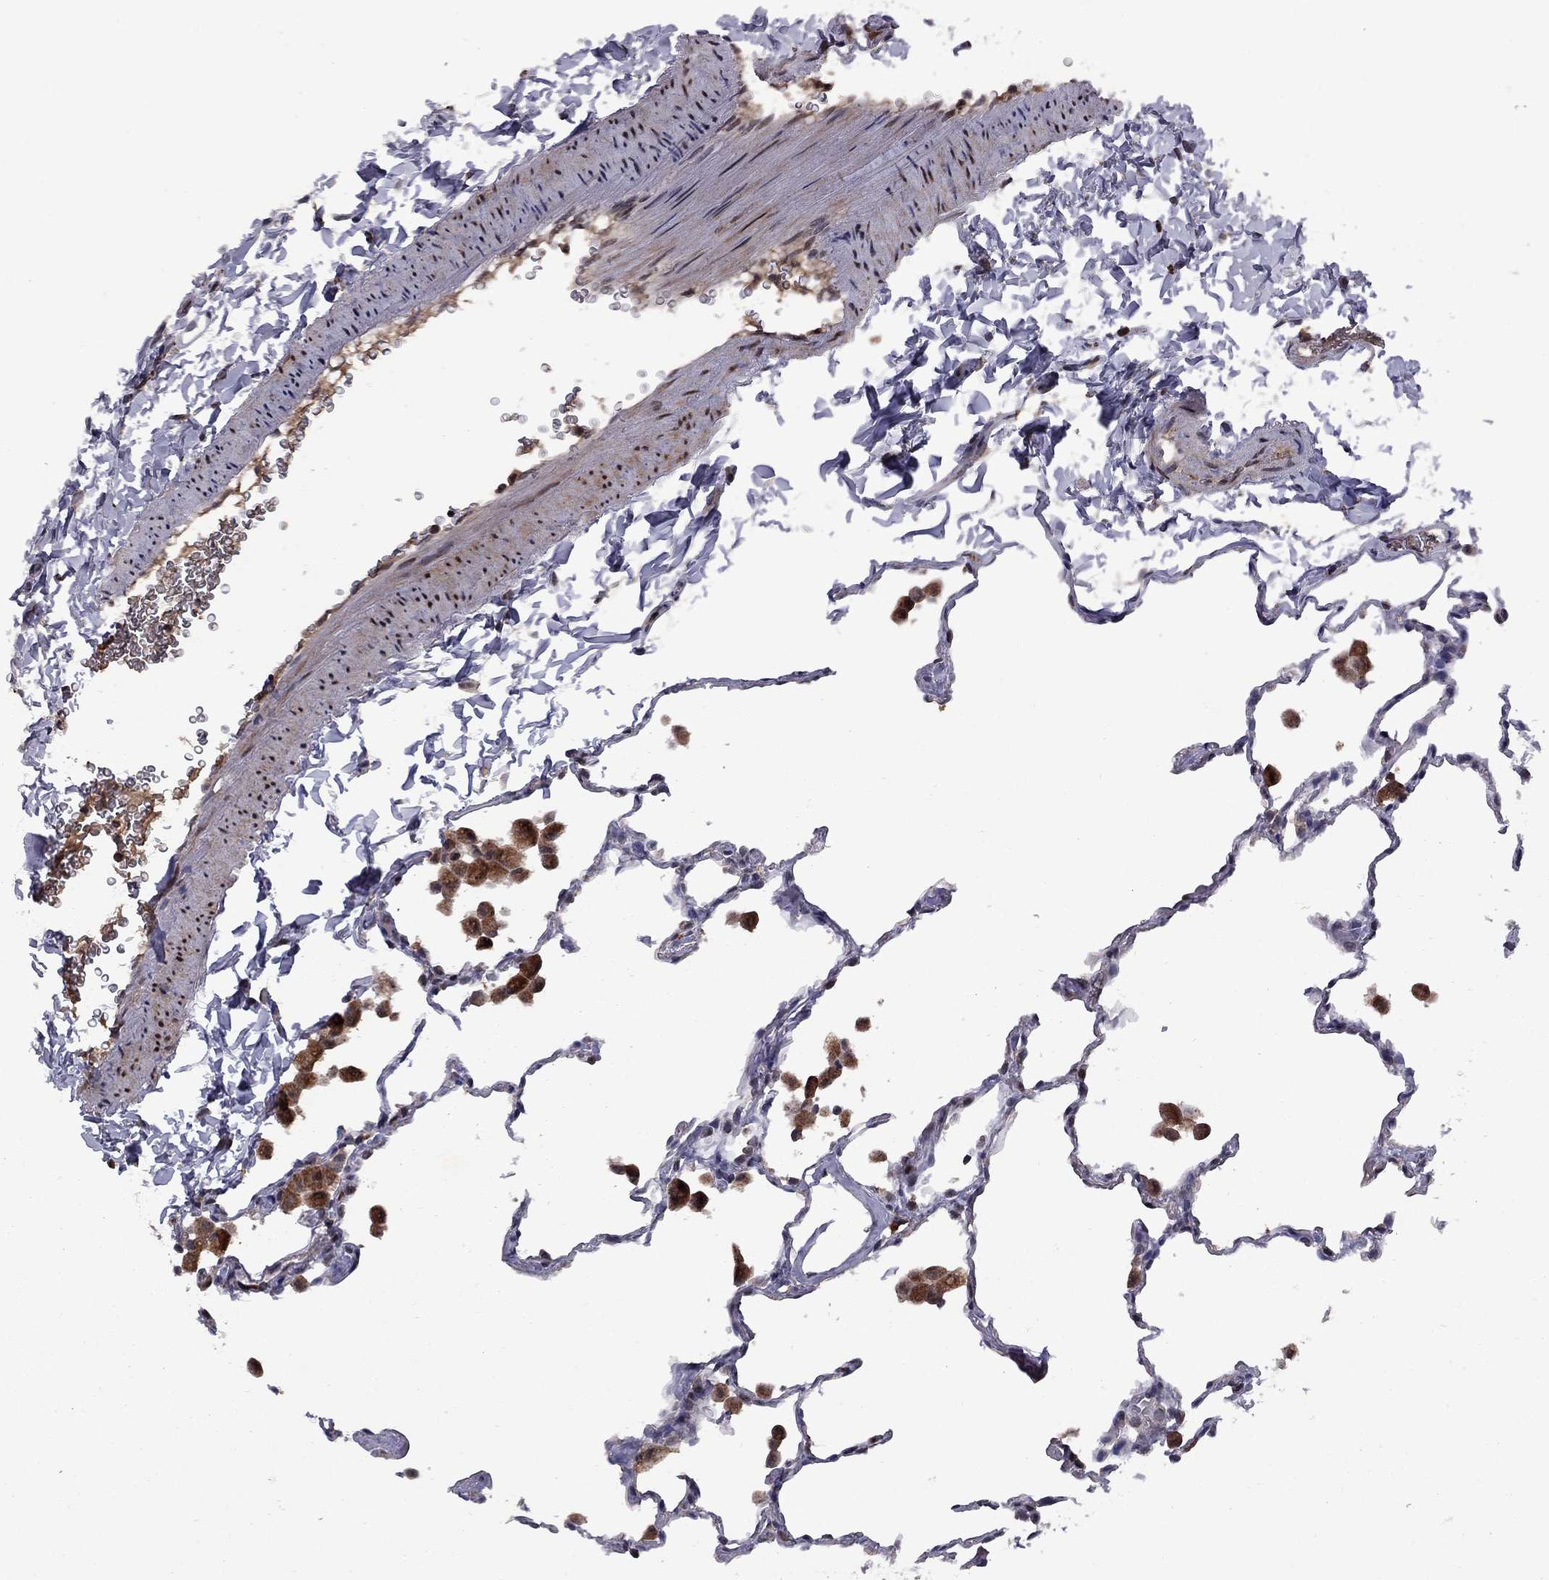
{"staining": {"intensity": "negative", "quantity": "none", "location": "none"}, "tissue": "lung", "cell_type": "Alveolar cells", "image_type": "normal", "snomed": [{"axis": "morphology", "description": "Normal tissue, NOS"}, {"axis": "topography", "description": "Lung"}], "caption": "The histopathology image shows no significant staining in alveolar cells of lung. (Immunohistochemistry (ihc), brightfield microscopy, high magnification).", "gene": "IPP", "patient": {"sex": "female", "age": 47}}